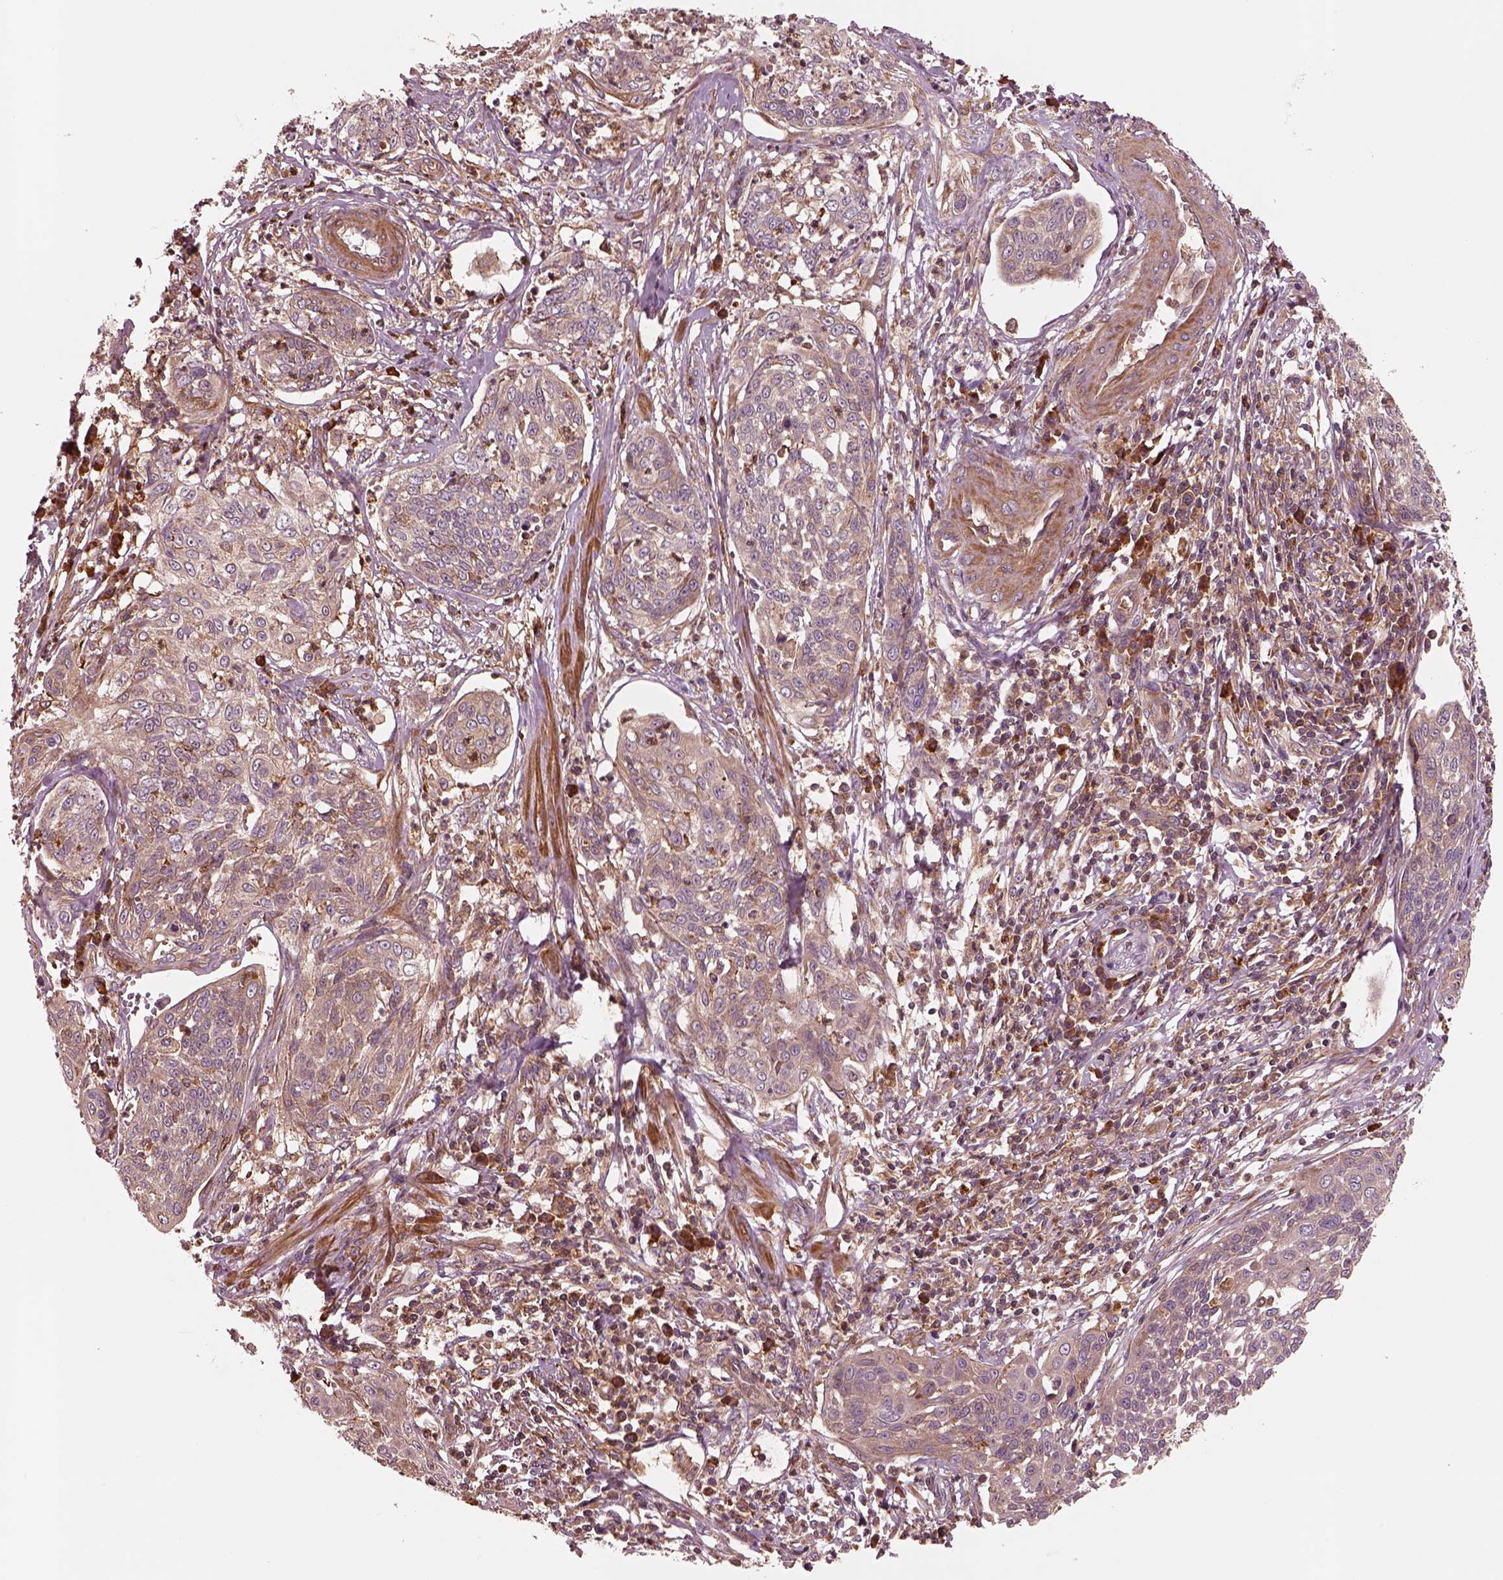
{"staining": {"intensity": "weak", "quantity": "25%-75%", "location": "cytoplasmic/membranous"}, "tissue": "cervical cancer", "cell_type": "Tumor cells", "image_type": "cancer", "snomed": [{"axis": "morphology", "description": "Squamous cell carcinoma, NOS"}, {"axis": "topography", "description": "Cervix"}], "caption": "Brown immunohistochemical staining in cervical squamous cell carcinoma displays weak cytoplasmic/membranous expression in approximately 25%-75% of tumor cells.", "gene": "ASCC2", "patient": {"sex": "female", "age": 34}}